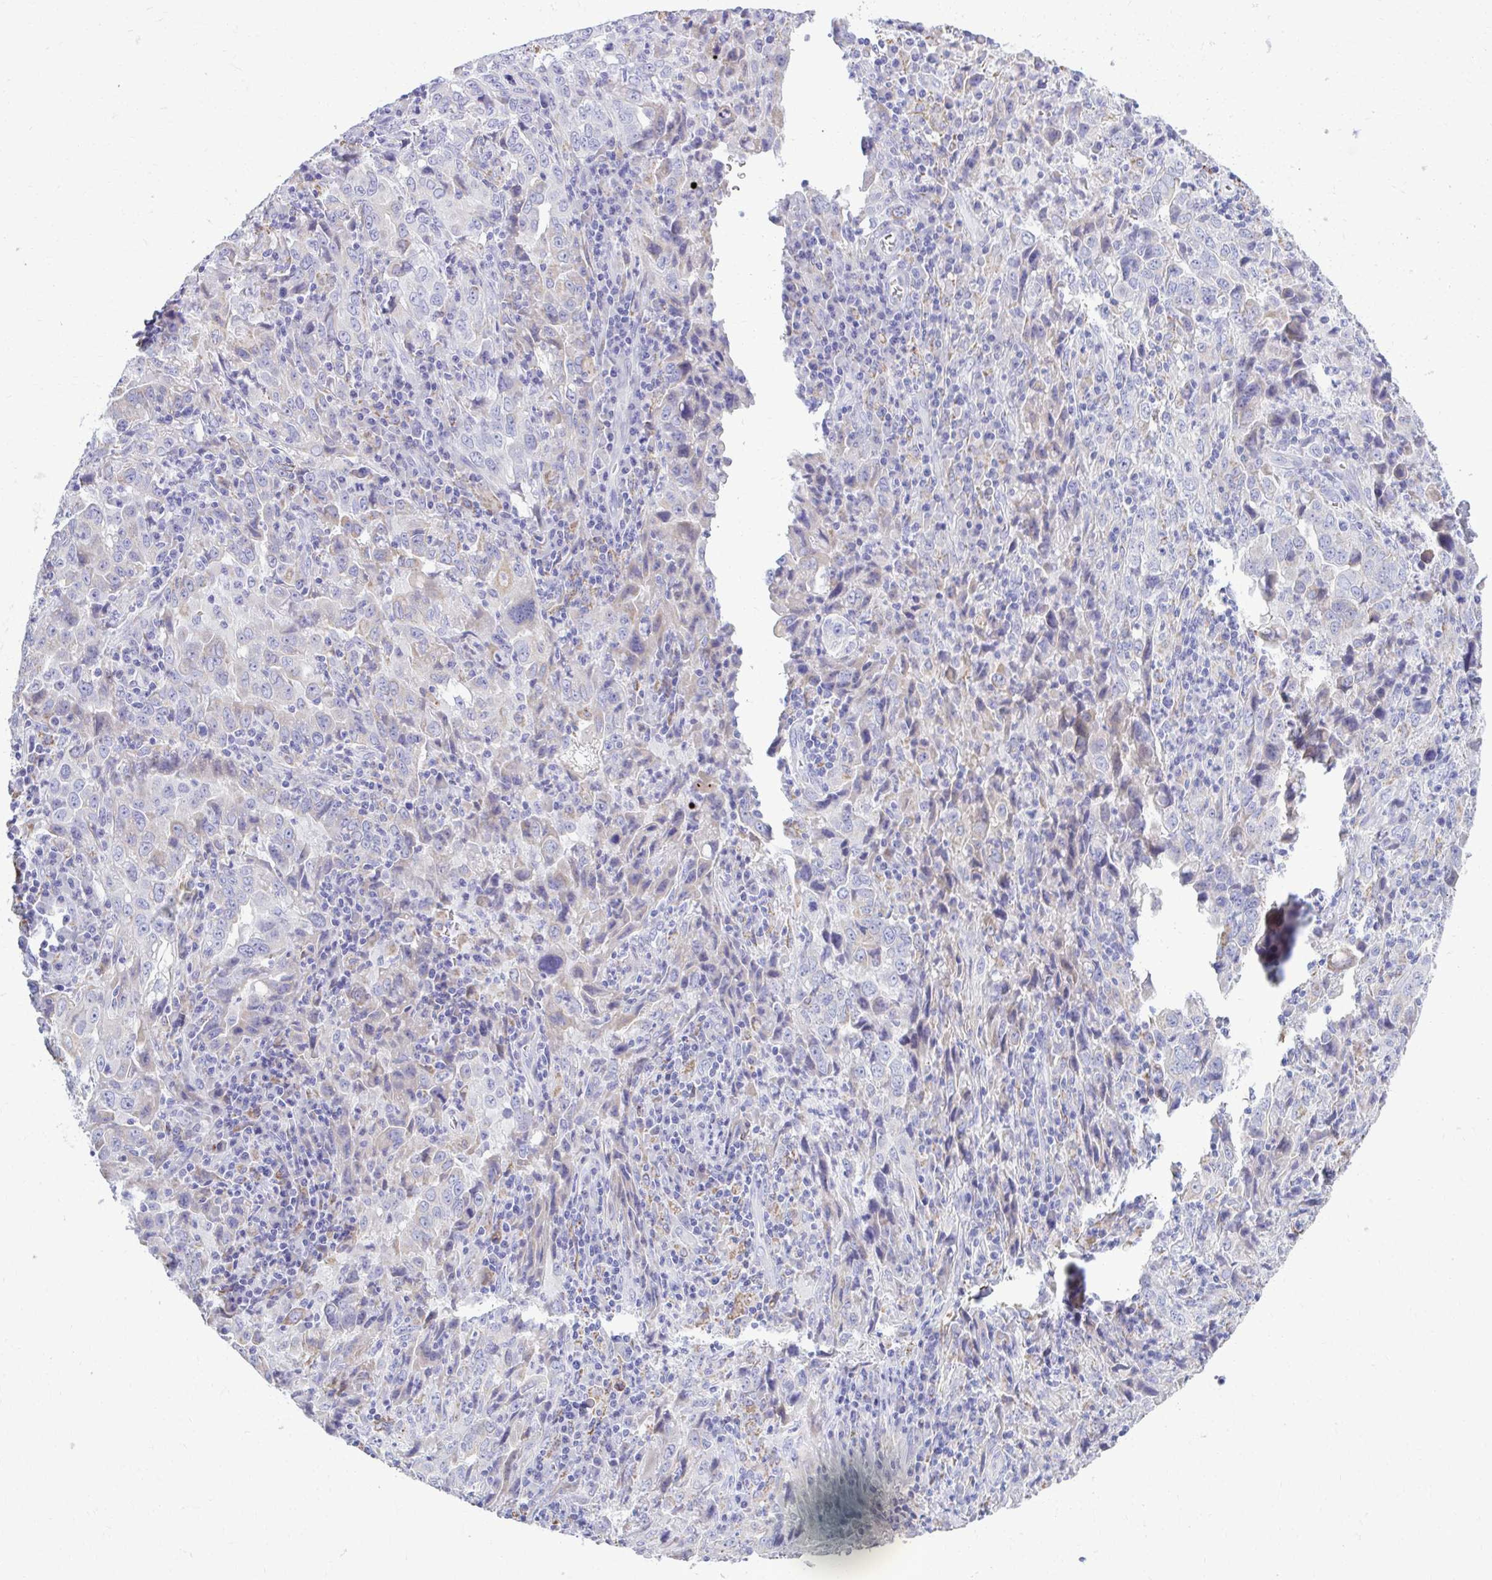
{"staining": {"intensity": "negative", "quantity": "none", "location": "none"}, "tissue": "lung cancer", "cell_type": "Tumor cells", "image_type": "cancer", "snomed": [{"axis": "morphology", "description": "Adenocarcinoma, NOS"}, {"axis": "topography", "description": "Lung"}], "caption": "Tumor cells show no significant staining in lung adenocarcinoma.", "gene": "AIG1", "patient": {"sex": "male", "age": 67}}